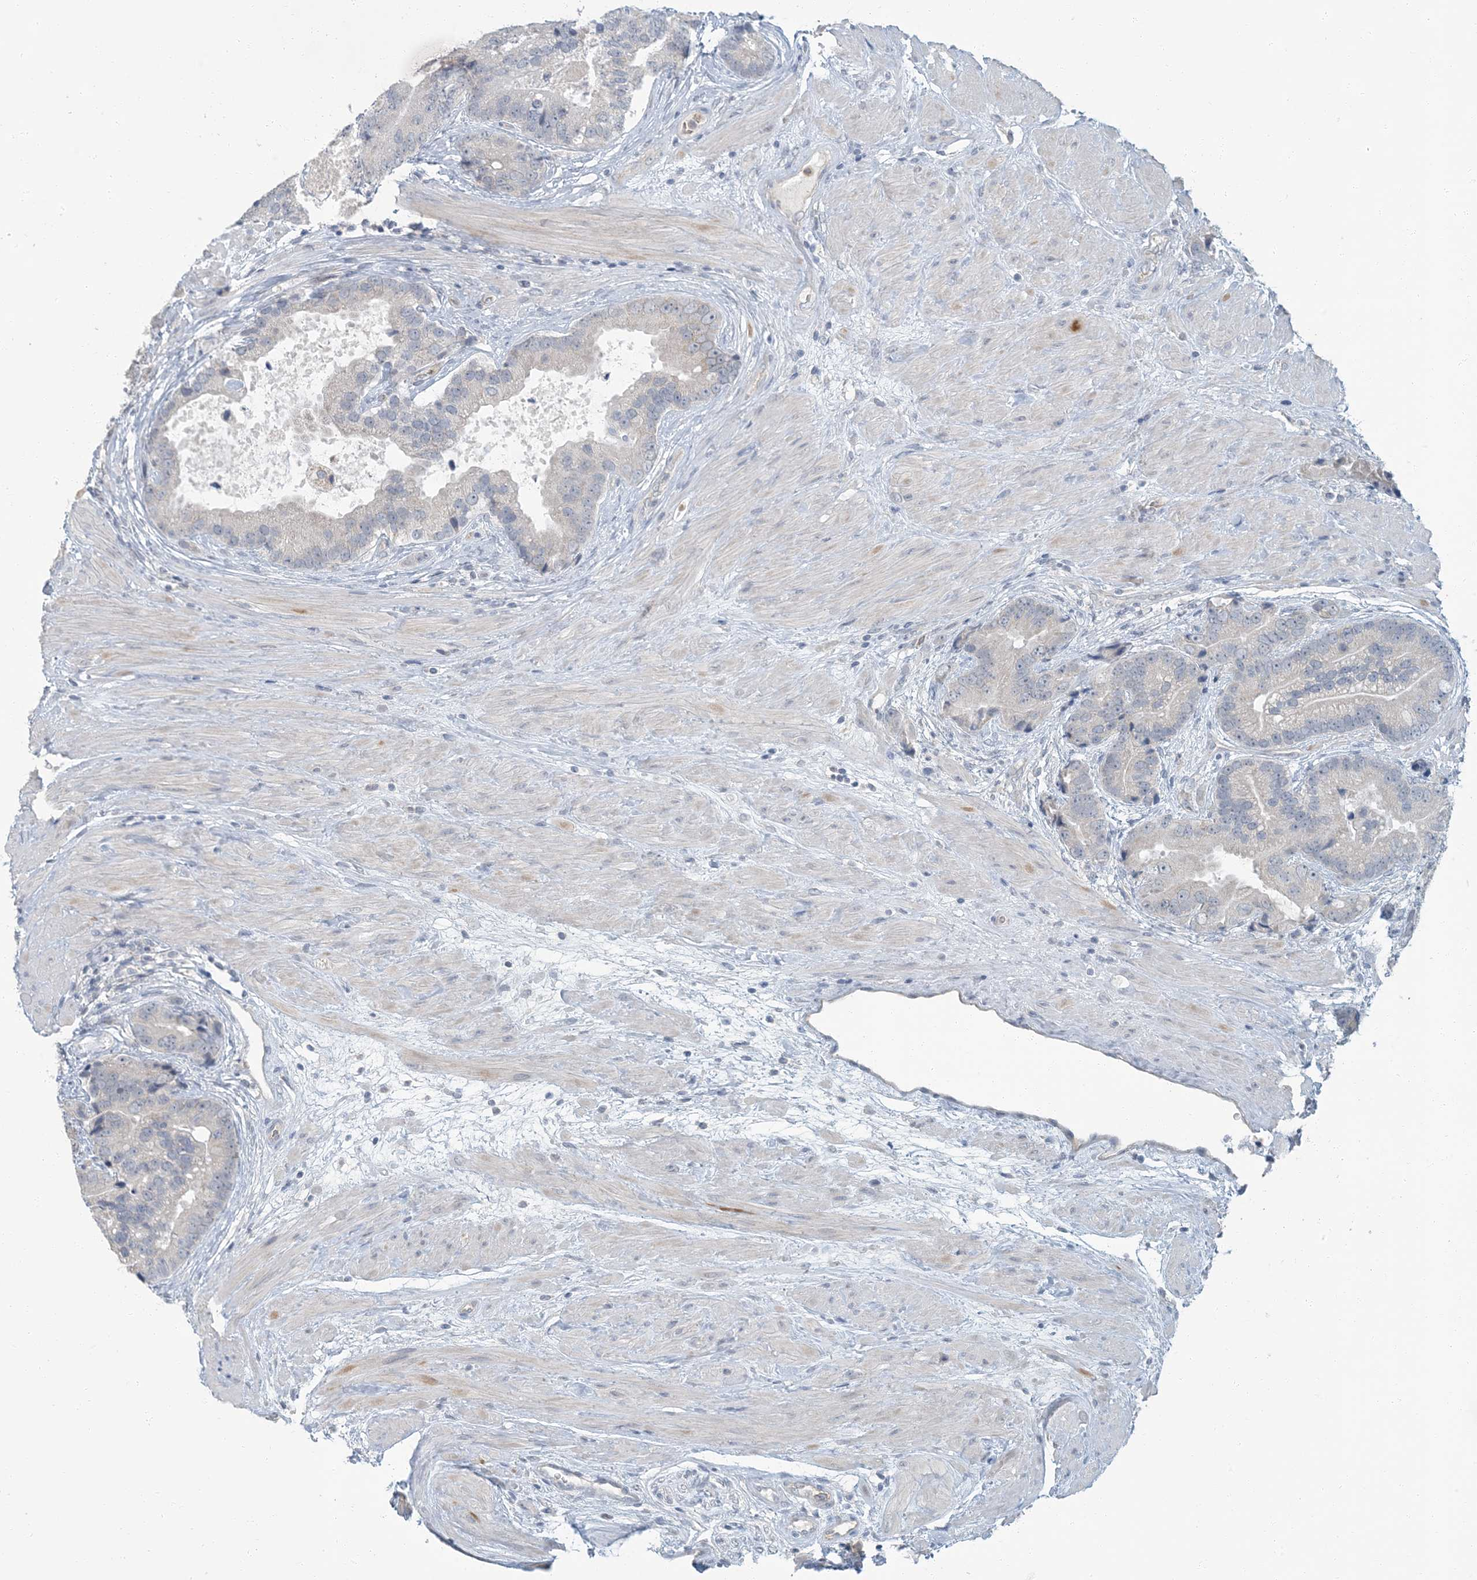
{"staining": {"intensity": "negative", "quantity": "none", "location": "none"}, "tissue": "prostate cancer", "cell_type": "Tumor cells", "image_type": "cancer", "snomed": [{"axis": "morphology", "description": "Adenocarcinoma, High grade"}, {"axis": "topography", "description": "Prostate"}], "caption": "This is a micrograph of IHC staining of adenocarcinoma (high-grade) (prostate), which shows no positivity in tumor cells. (Immunohistochemistry (ihc), brightfield microscopy, high magnification).", "gene": "EPHA4", "patient": {"sex": "male", "age": 70}}